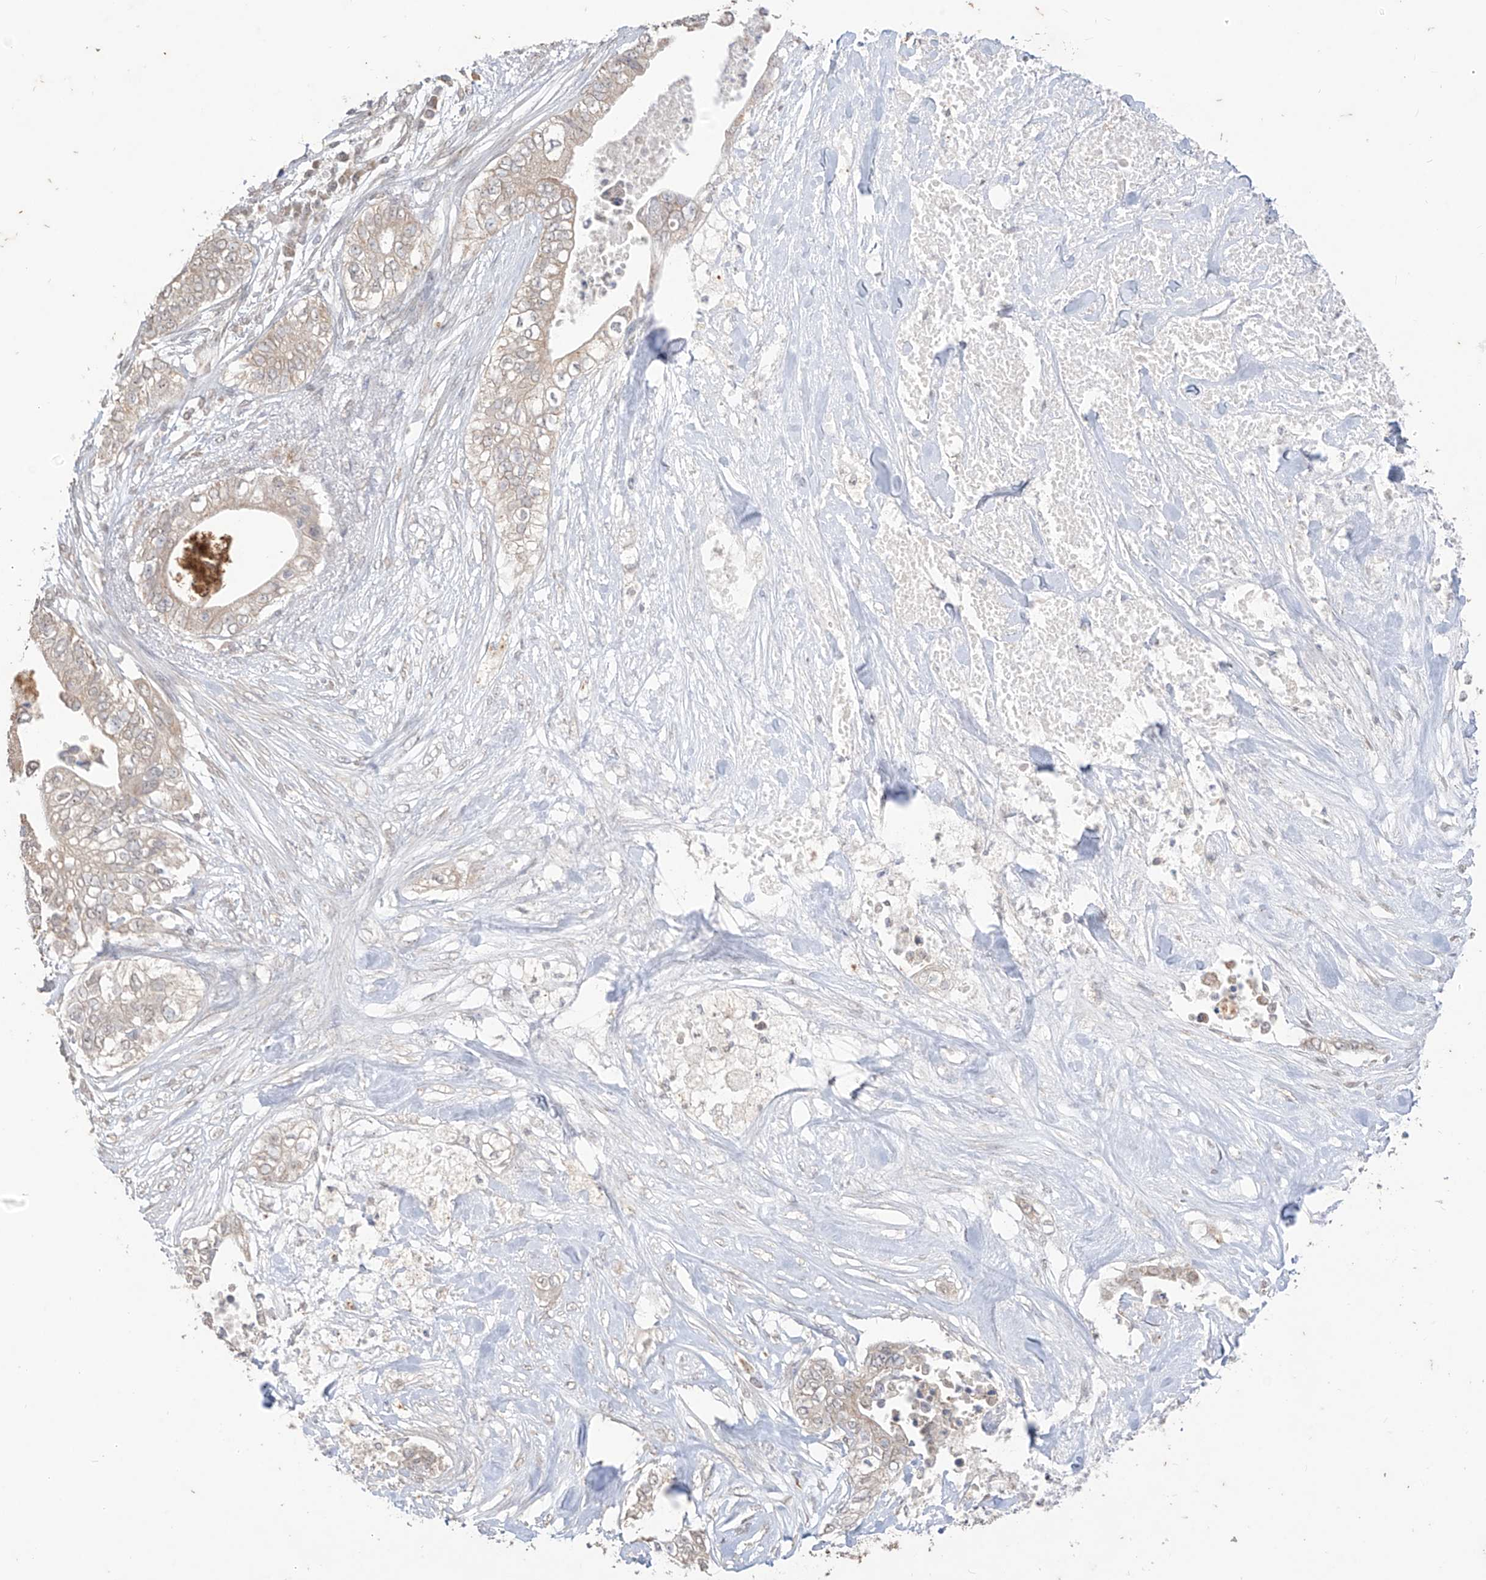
{"staining": {"intensity": "weak", "quantity": "<25%", "location": "cytoplasmic/membranous"}, "tissue": "pancreatic cancer", "cell_type": "Tumor cells", "image_type": "cancer", "snomed": [{"axis": "morphology", "description": "Adenocarcinoma, NOS"}, {"axis": "topography", "description": "Pancreas"}], "caption": "The image exhibits no significant expression in tumor cells of adenocarcinoma (pancreatic). (Brightfield microscopy of DAB (3,3'-diaminobenzidine) IHC at high magnification).", "gene": "MTUS2", "patient": {"sex": "female", "age": 78}}